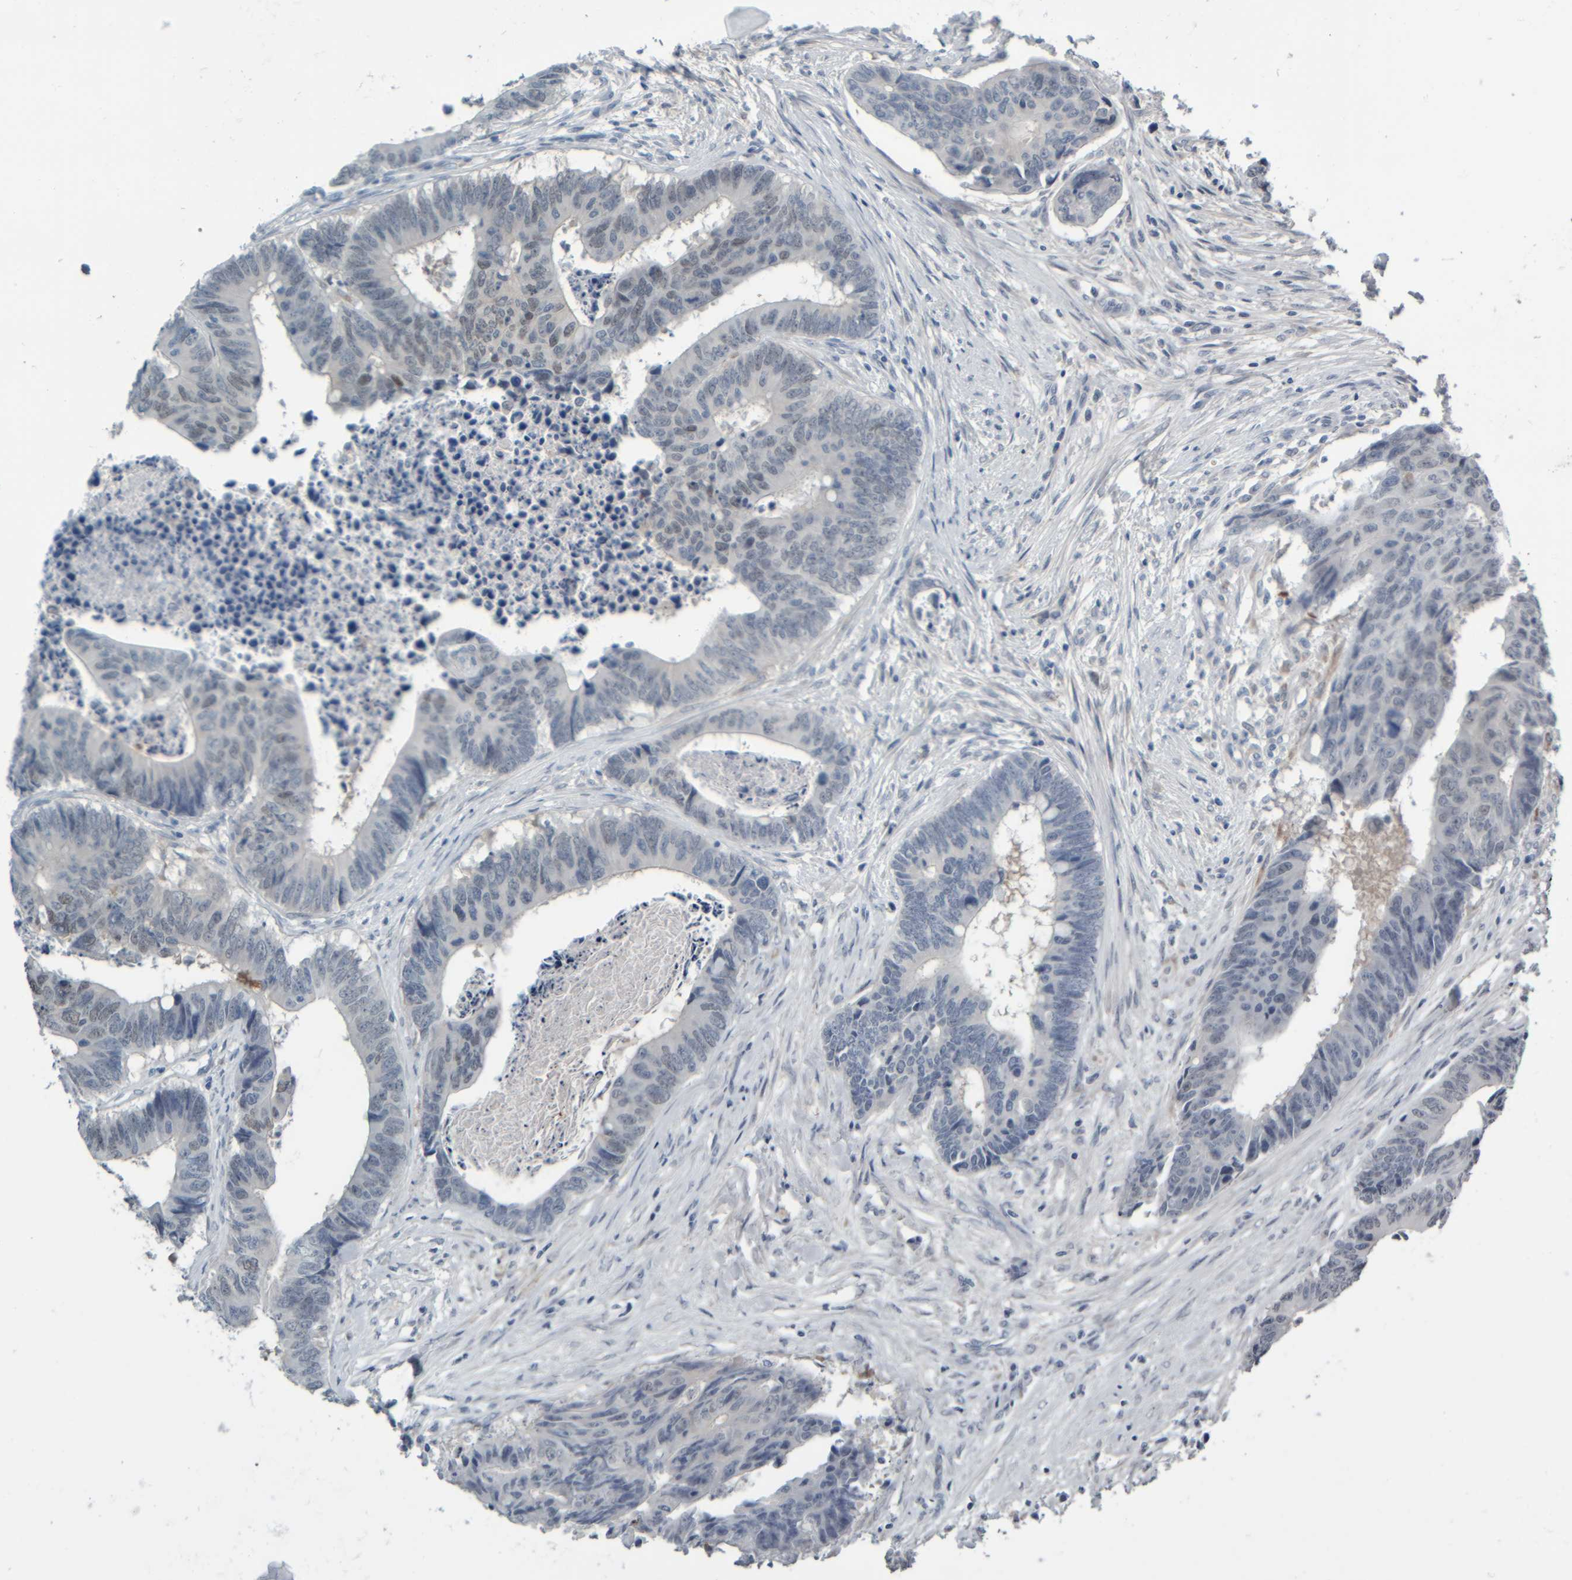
{"staining": {"intensity": "negative", "quantity": "none", "location": "none"}, "tissue": "colorectal cancer", "cell_type": "Tumor cells", "image_type": "cancer", "snomed": [{"axis": "morphology", "description": "Adenocarcinoma, NOS"}, {"axis": "topography", "description": "Rectum"}], "caption": "Histopathology image shows no significant protein positivity in tumor cells of colorectal adenocarcinoma.", "gene": "COL14A1", "patient": {"sex": "male", "age": 84}}